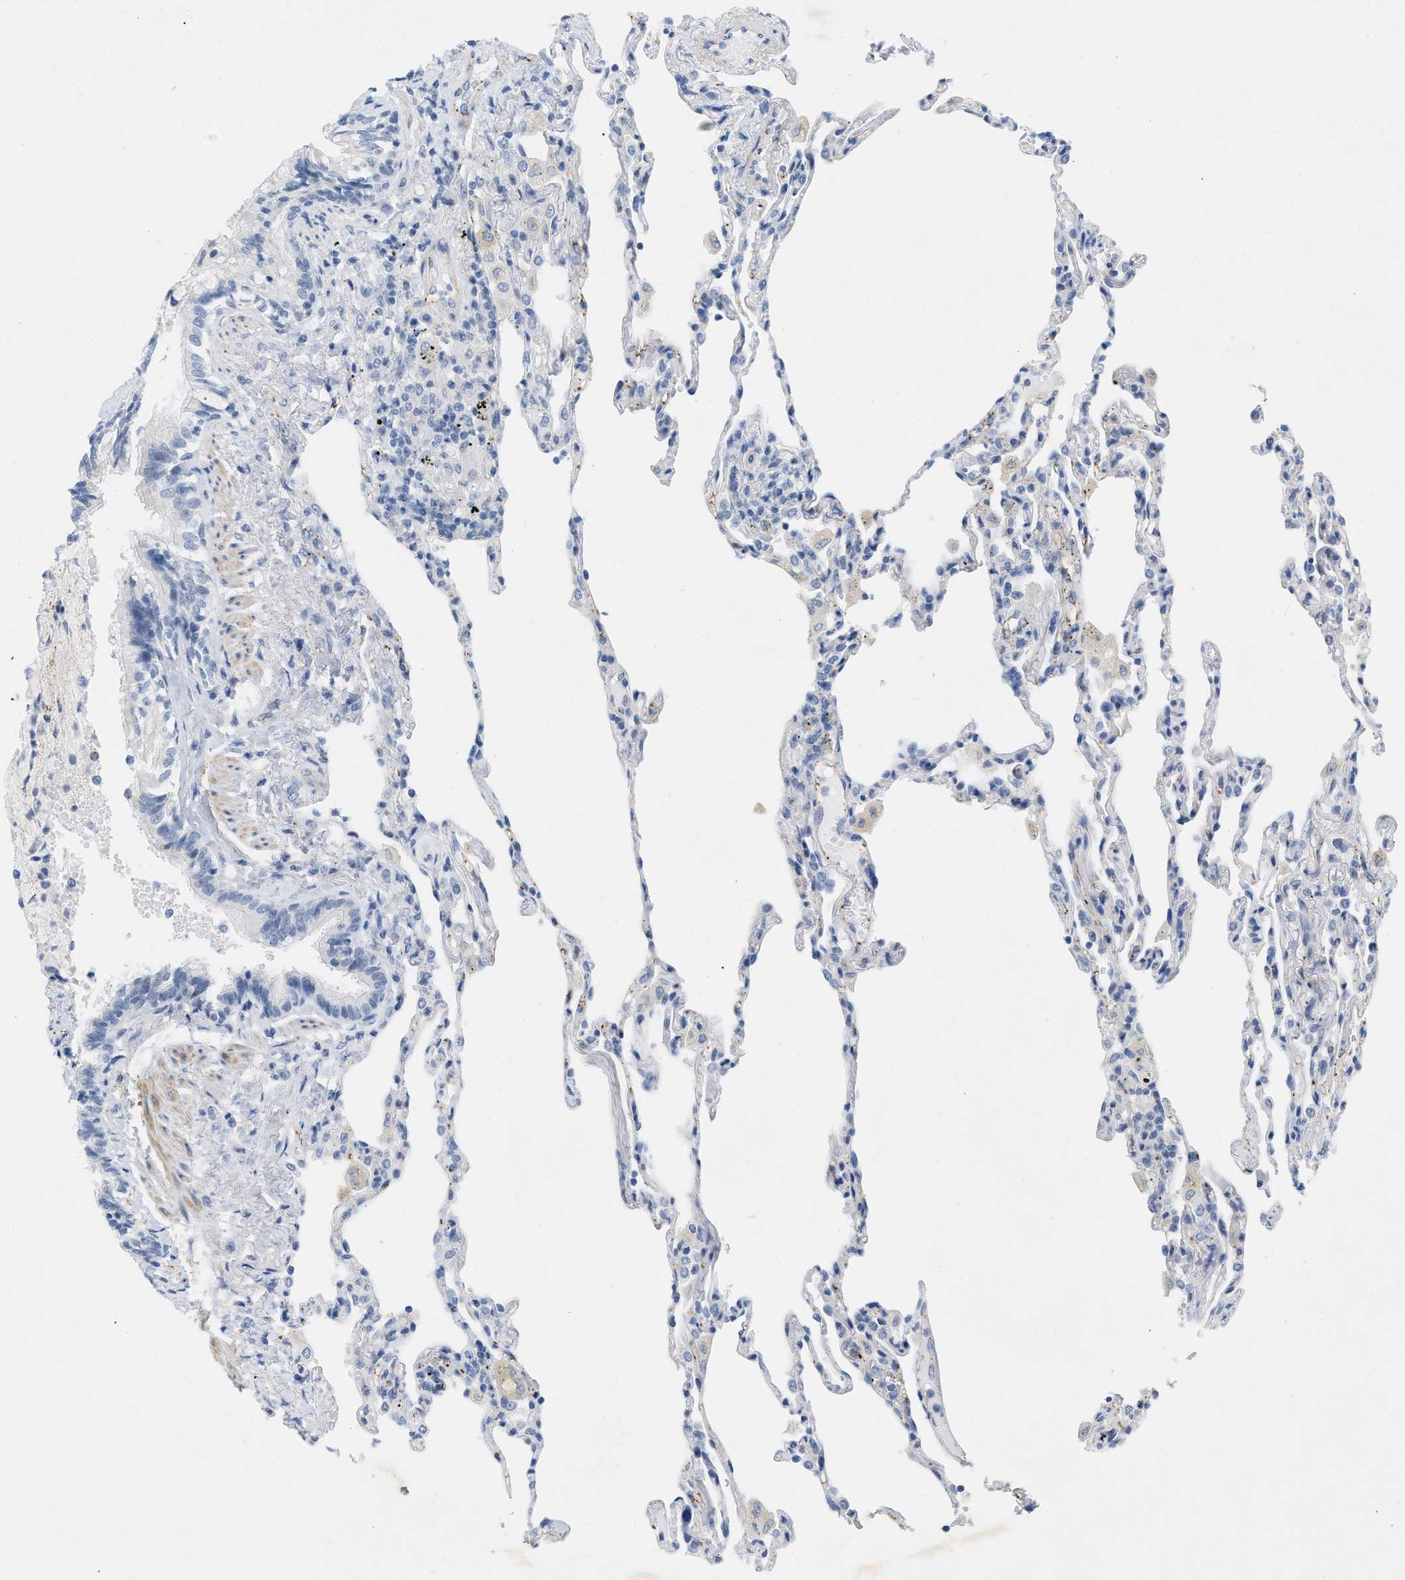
{"staining": {"intensity": "negative", "quantity": "none", "location": "none"}, "tissue": "lung", "cell_type": "Alveolar cells", "image_type": "normal", "snomed": [{"axis": "morphology", "description": "Normal tissue, NOS"}, {"axis": "topography", "description": "Lung"}], "caption": "Histopathology image shows no protein expression in alveolar cells of benign lung. The staining is performed using DAB brown chromogen with nuclei counter-stained in using hematoxylin.", "gene": "HLTF", "patient": {"sex": "male", "age": 59}}